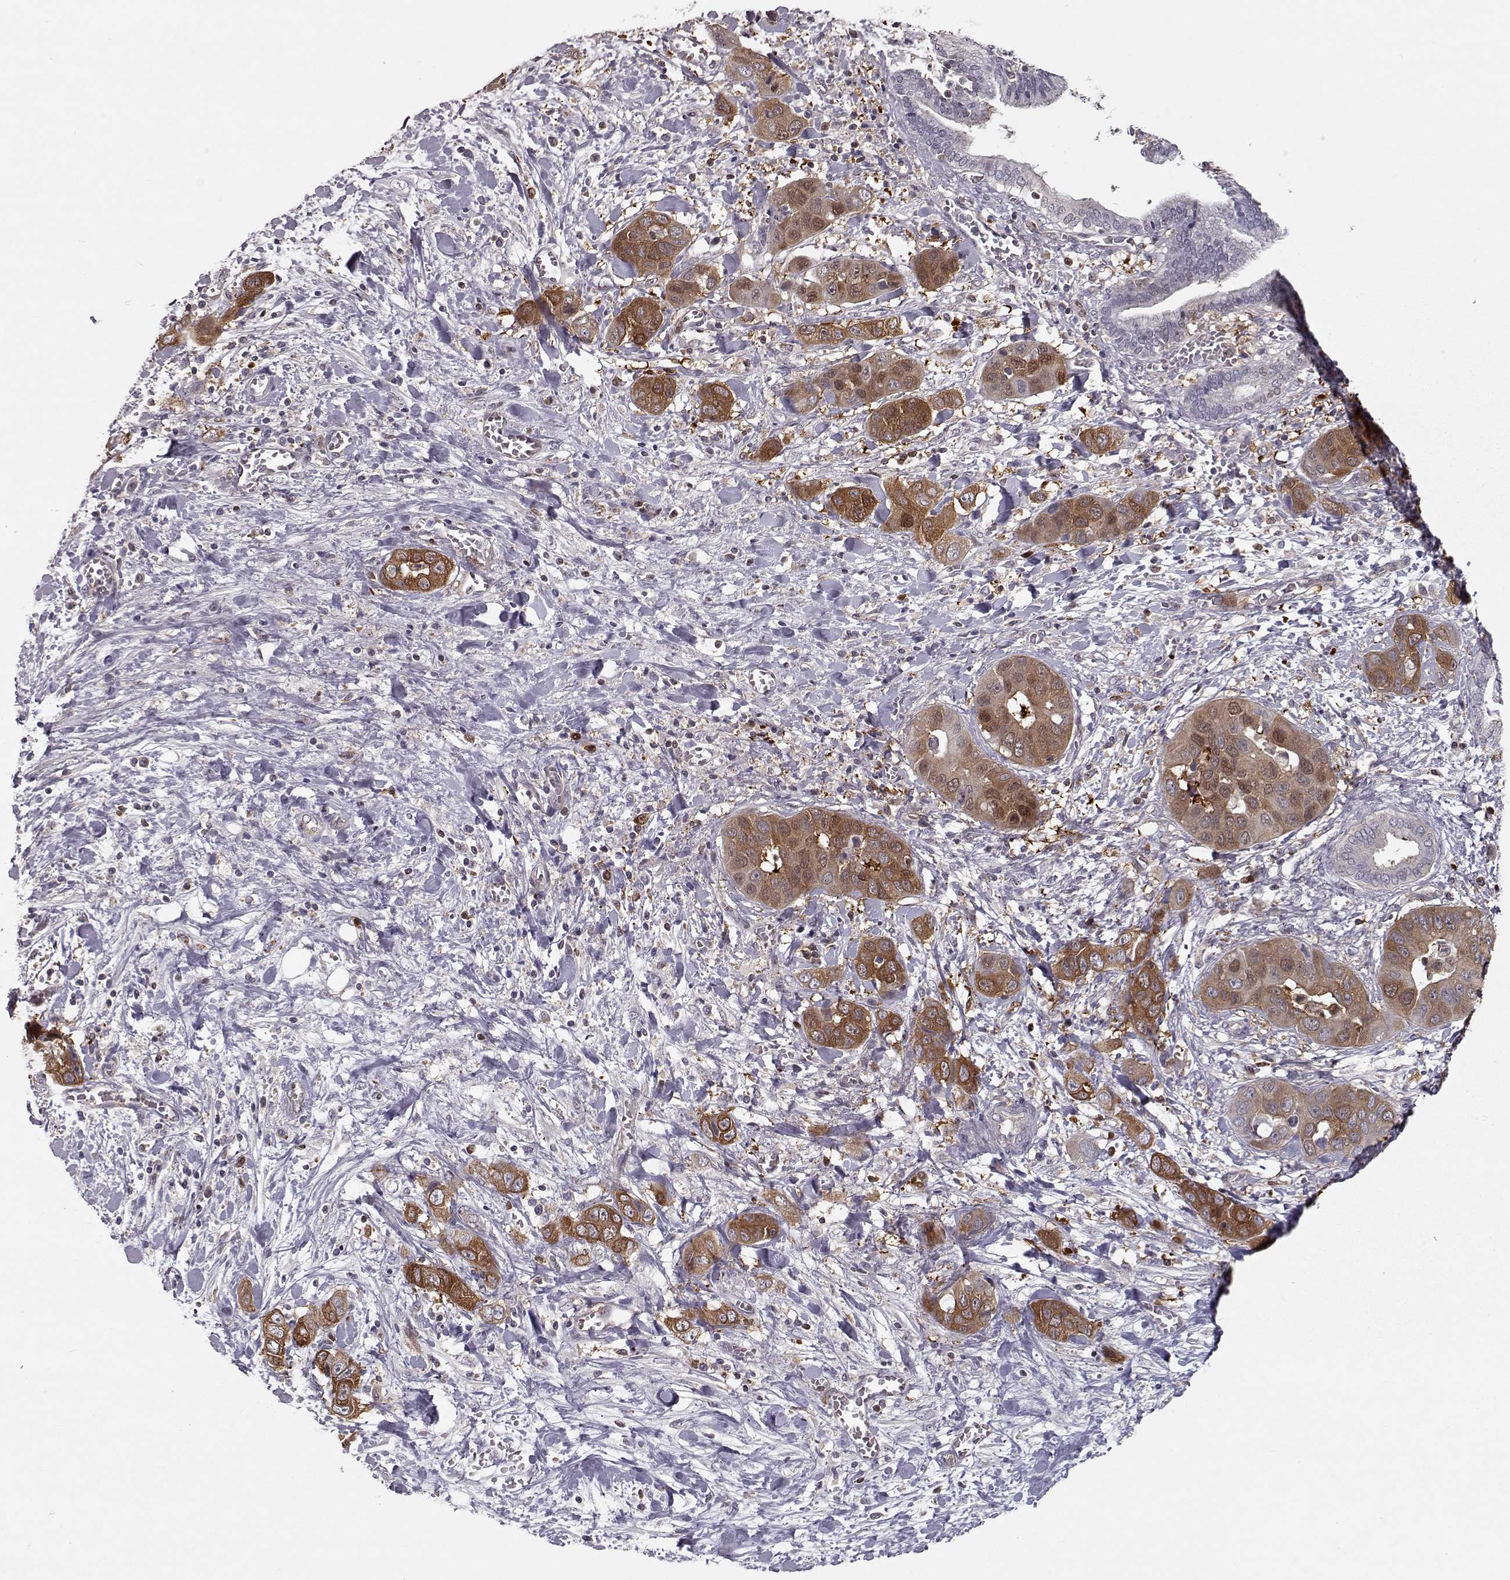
{"staining": {"intensity": "strong", "quantity": ">75%", "location": "cytoplasmic/membranous"}, "tissue": "liver cancer", "cell_type": "Tumor cells", "image_type": "cancer", "snomed": [{"axis": "morphology", "description": "Cholangiocarcinoma"}, {"axis": "topography", "description": "Liver"}], "caption": "Strong cytoplasmic/membranous expression is seen in approximately >75% of tumor cells in liver cancer.", "gene": "RANBP1", "patient": {"sex": "female", "age": 52}}